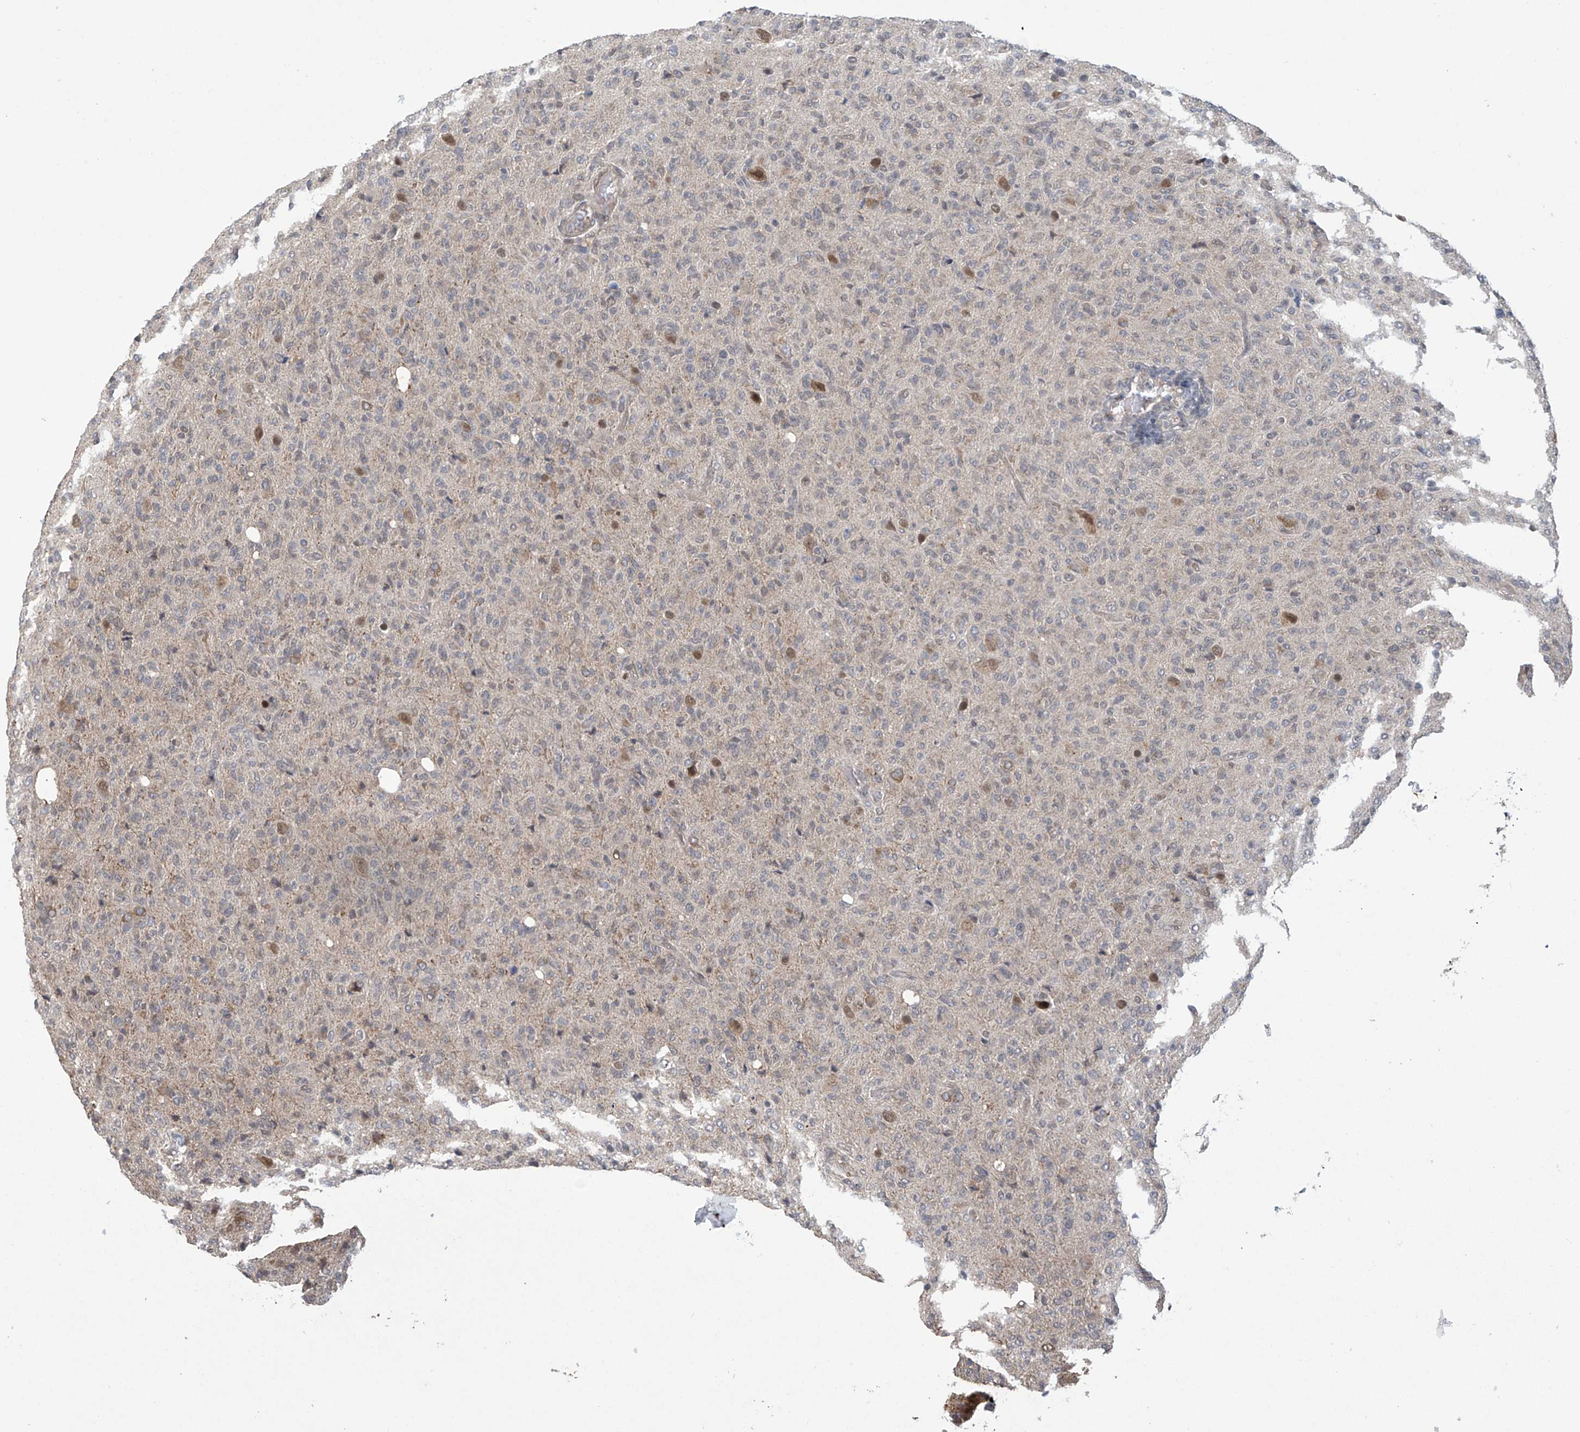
{"staining": {"intensity": "negative", "quantity": "none", "location": "none"}, "tissue": "glioma", "cell_type": "Tumor cells", "image_type": "cancer", "snomed": [{"axis": "morphology", "description": "Glioma, malignant, High grade"}, {"axis": "topography", "description": "Brain"}], "caption": "Immunohistochemistry photomicrograph of human glioma stained for a protein (brown), which displays no staining in tumor cells.", "gene": "ABHD13", "patient": {"sex": "female", "age": 57}}